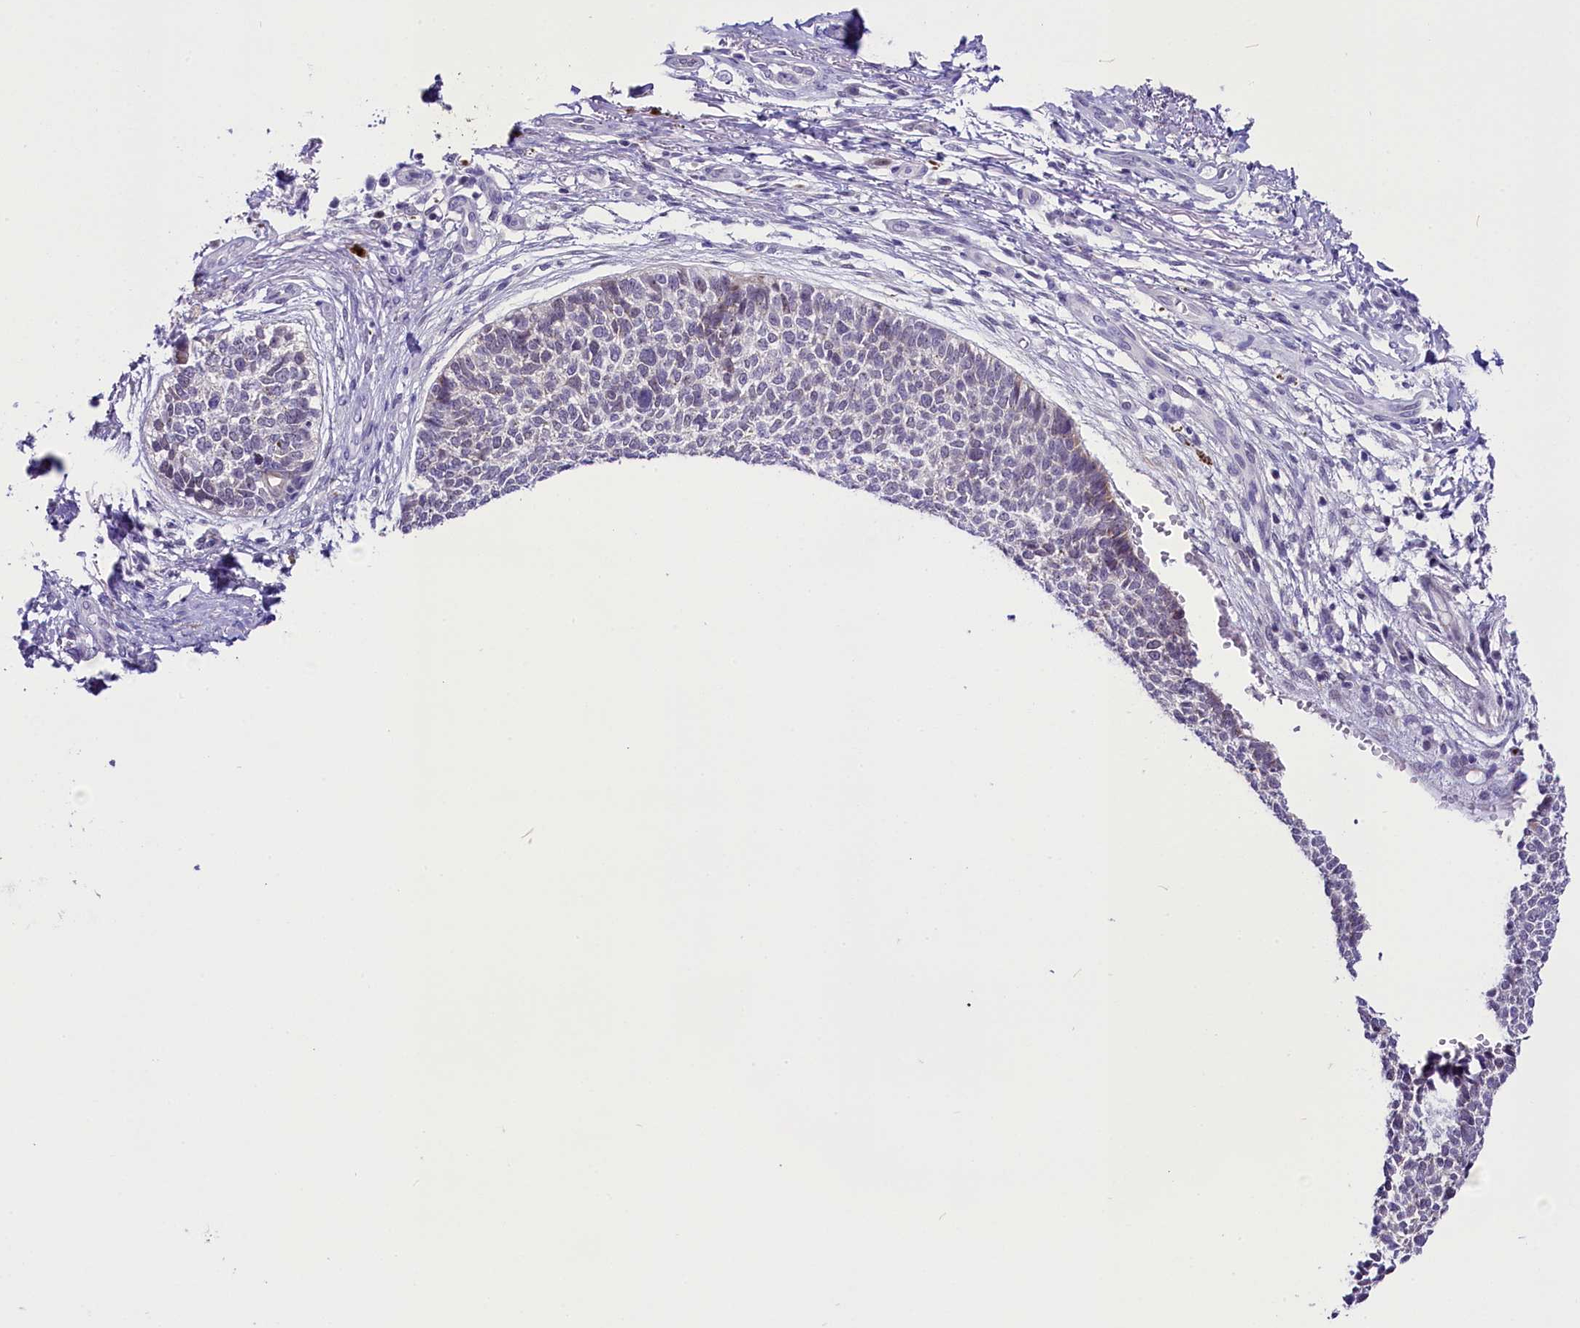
{"staining": {"intensity": "negative", "quantity": "none", "location": "none"}, "tissue": "skin cancer", "cell_type": "Tumor cells", "image_type": "cancer", "snomed": [{"axis": "morphology", "description": "Basal cell carcinoma"}, {"axis": "topography", "description": "Skin"}], "caption": "Skin basal cell carcinoma was stained to show a protein in brown. There is no significant staining in tumor cells.", "gene": "OSGEP", "patient": {"sex": "female", "age": 84}}